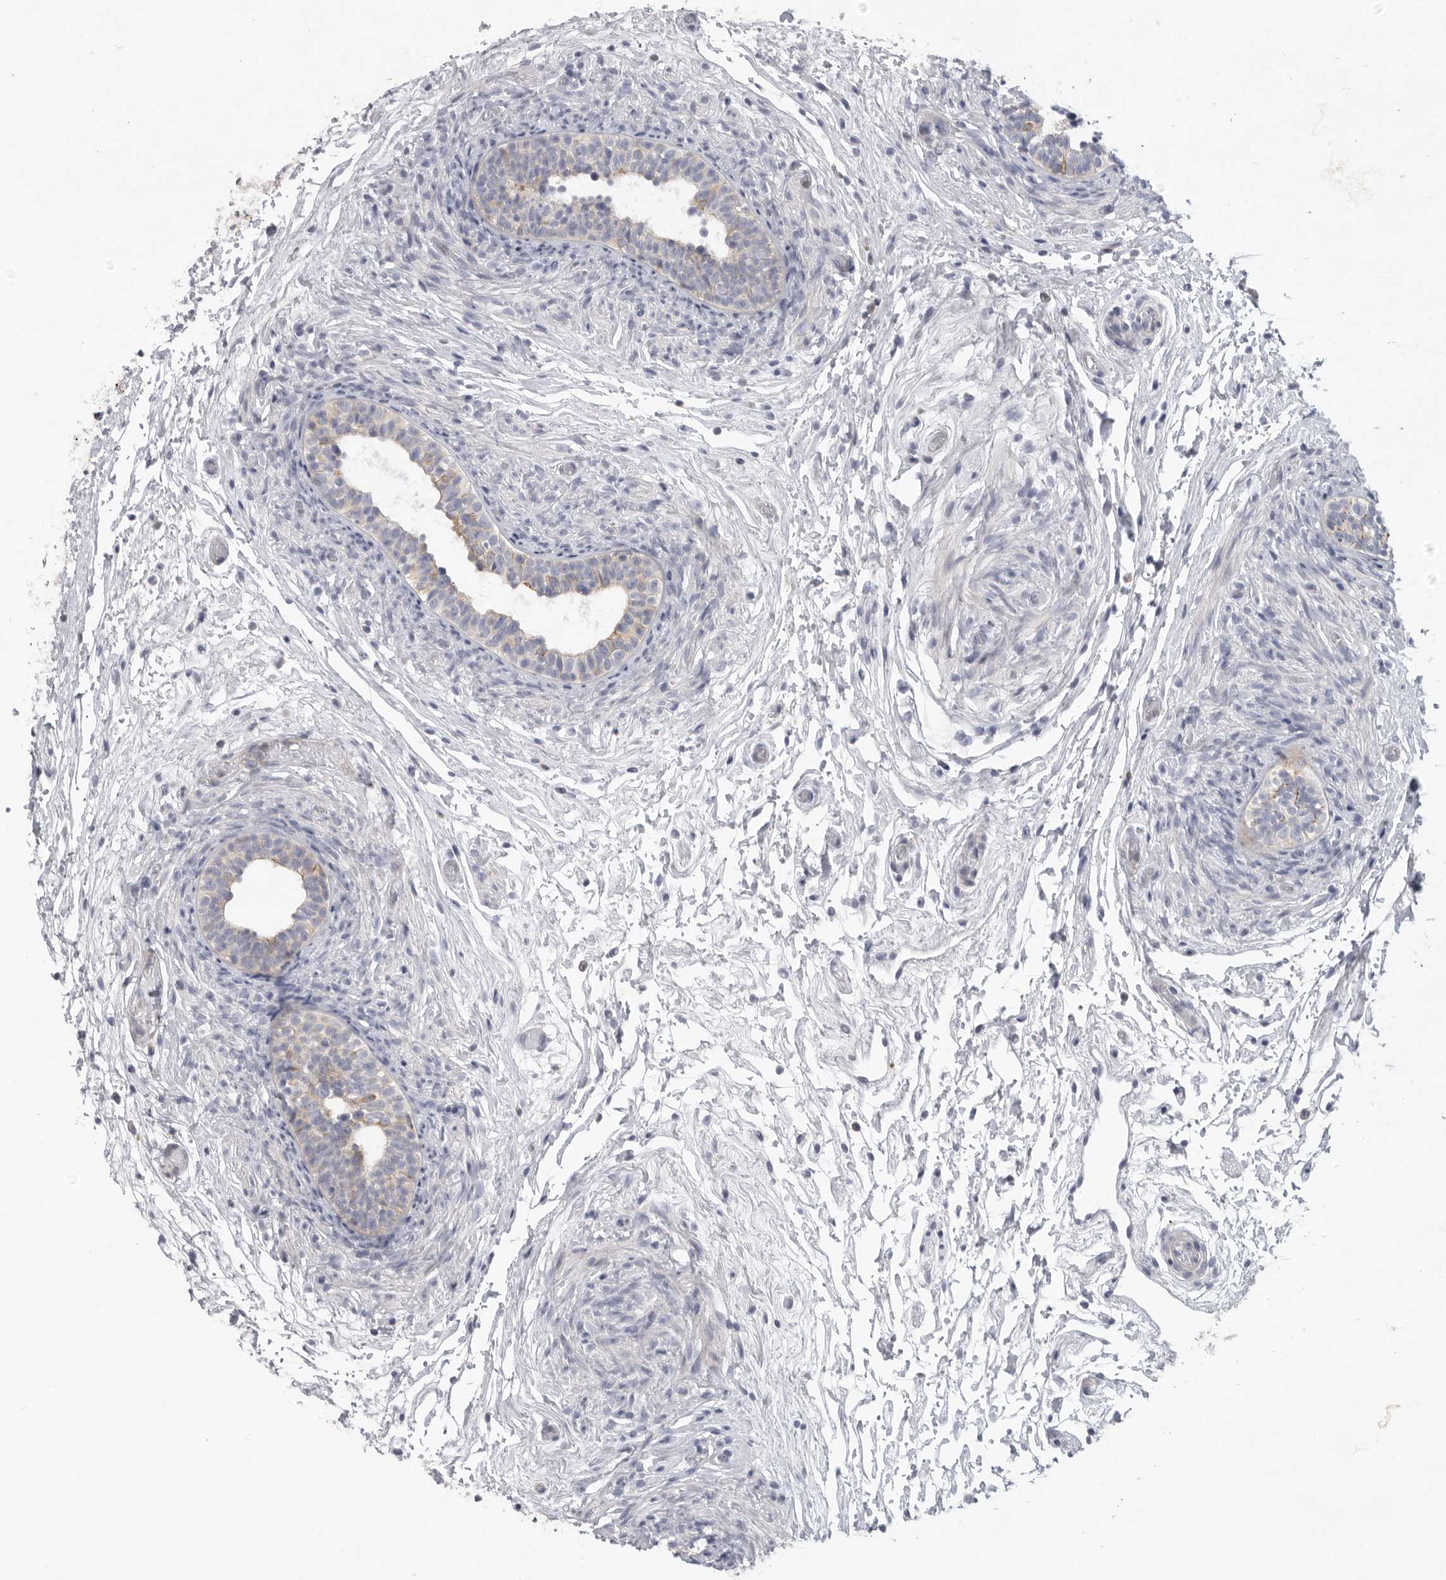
{"staining": {"intensity": "moderate", "quantity": "25%-75%", "location": "cytoplasmic/membranous"}, "tissue": "epididymis", "cell_type": "Glandular cells", "image_type": "normal", "snomed": [{"axis": "morphology", "description": "Normal tissue, NOS"}, {"axis": "topography", "description": "Epididymis"}], "caption": "Immunohistochemistry of unremarkable human epididymis displays medium levels of moderate cytoplasmic/membranous staining in approximately 25%-75% of glandular cells. (Stains: DAB (3,3'-diaminobenzidine) in brown, nuclei in blue, Microscopy: brightfield microscopy at high magnification).", "gene": "USP24", "patient": {"sex": "male", "age": 5}}